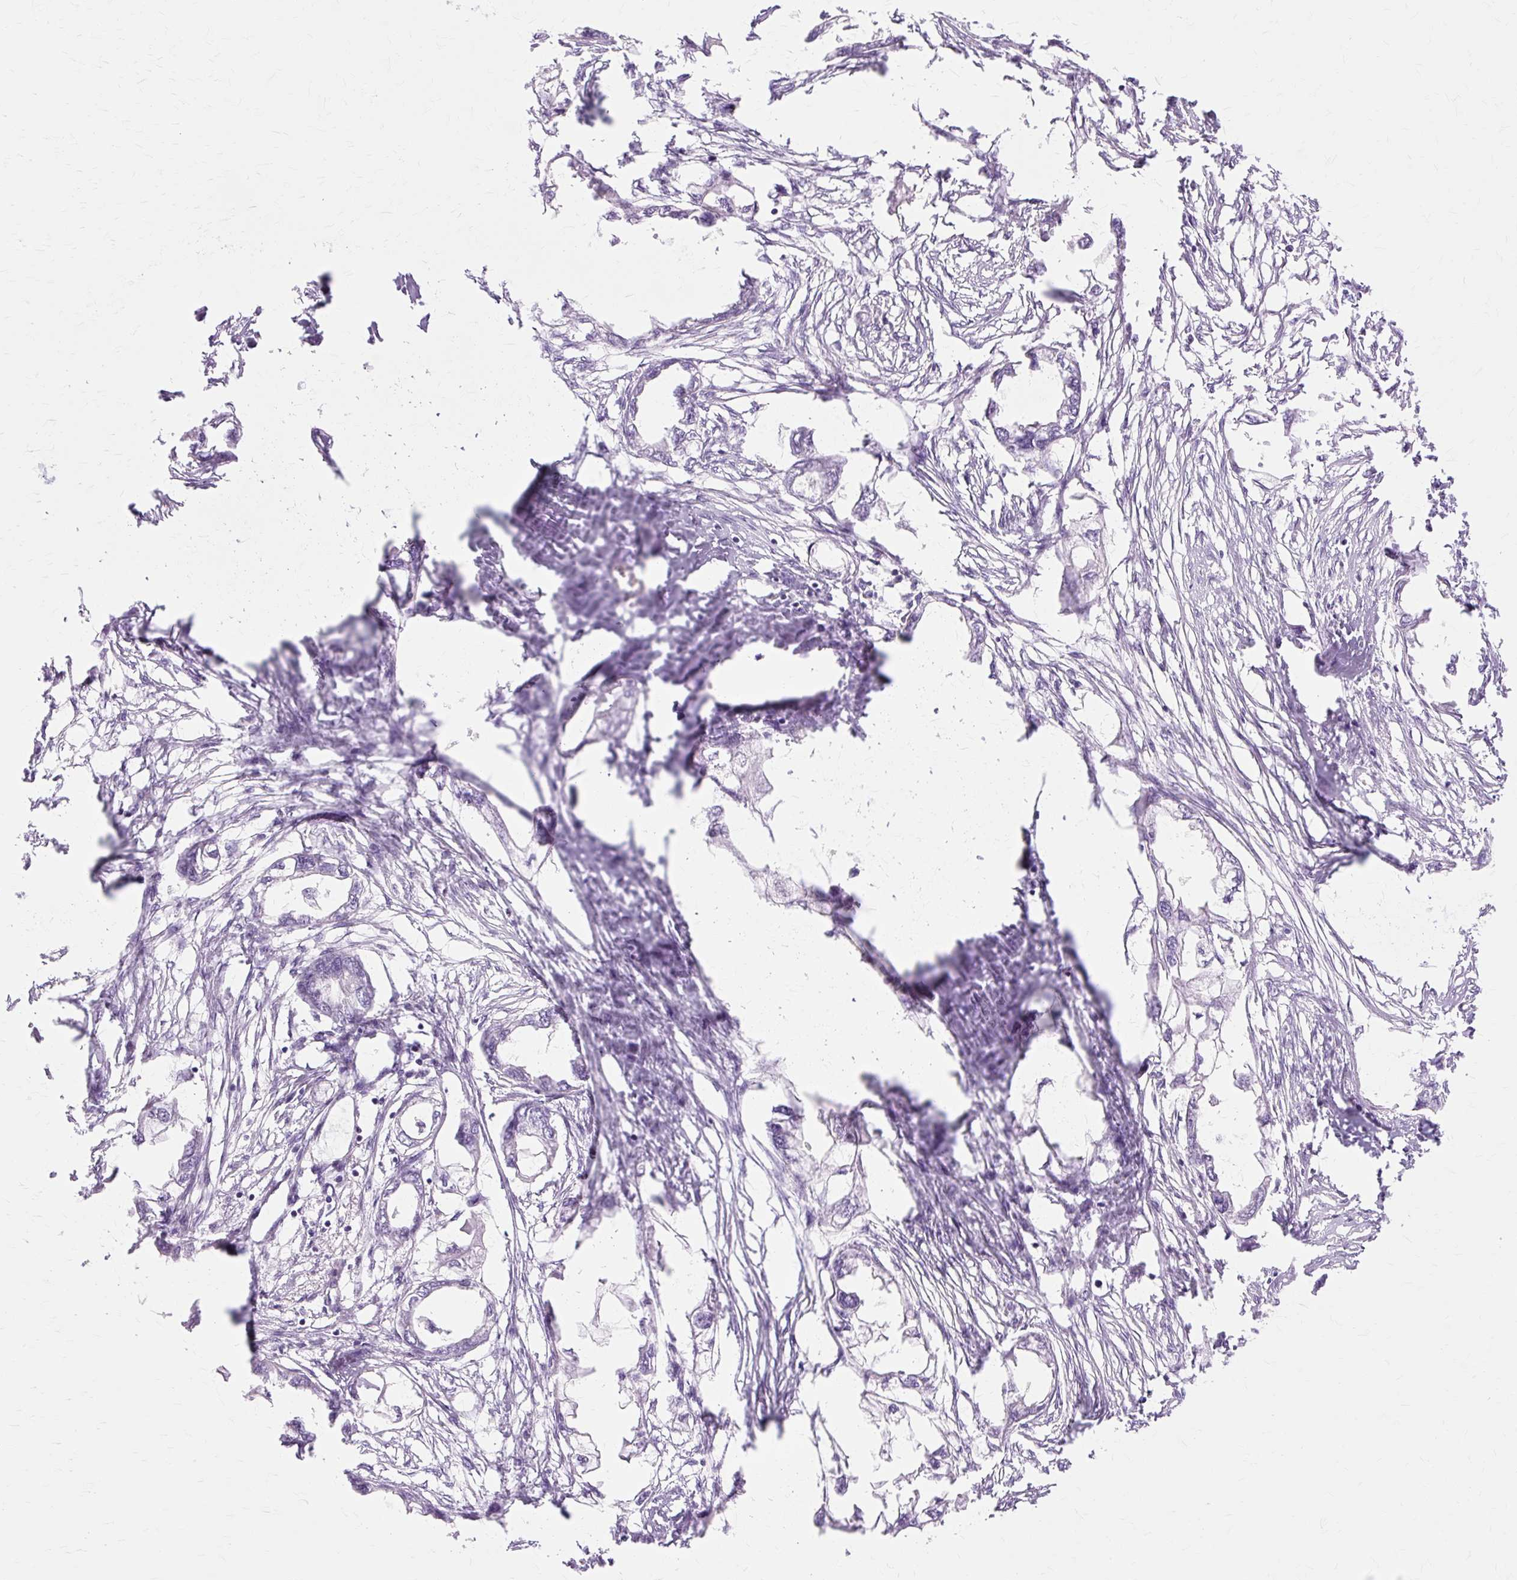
{"staining": {"intensity": "weak", "quantity": "<25%", "location": "cytoplasmic/membranous"}, "tissue": "endometrial cancer", "cell_type": "Tumor cells", "image_type": "cancer", "snomed": [{"axis": "morphology", "description": "Adenocarcinoma, NOS"}, {"axis": "morphology", "description": "Adenocarcinoma, metastatic, NOS"}, {"axis": "topography", "description": "Adipose tissue"}, {"axis": "topography", "description": "Endometrium"}], "caption": "IHC photomicrograph of endometrial cancer (adenocarcinoma) stained for a protein (brown), which exhibits no staining in tumor cells.", "gene": "ZNF35", "patient": {"sex": "female", "age": 67}}